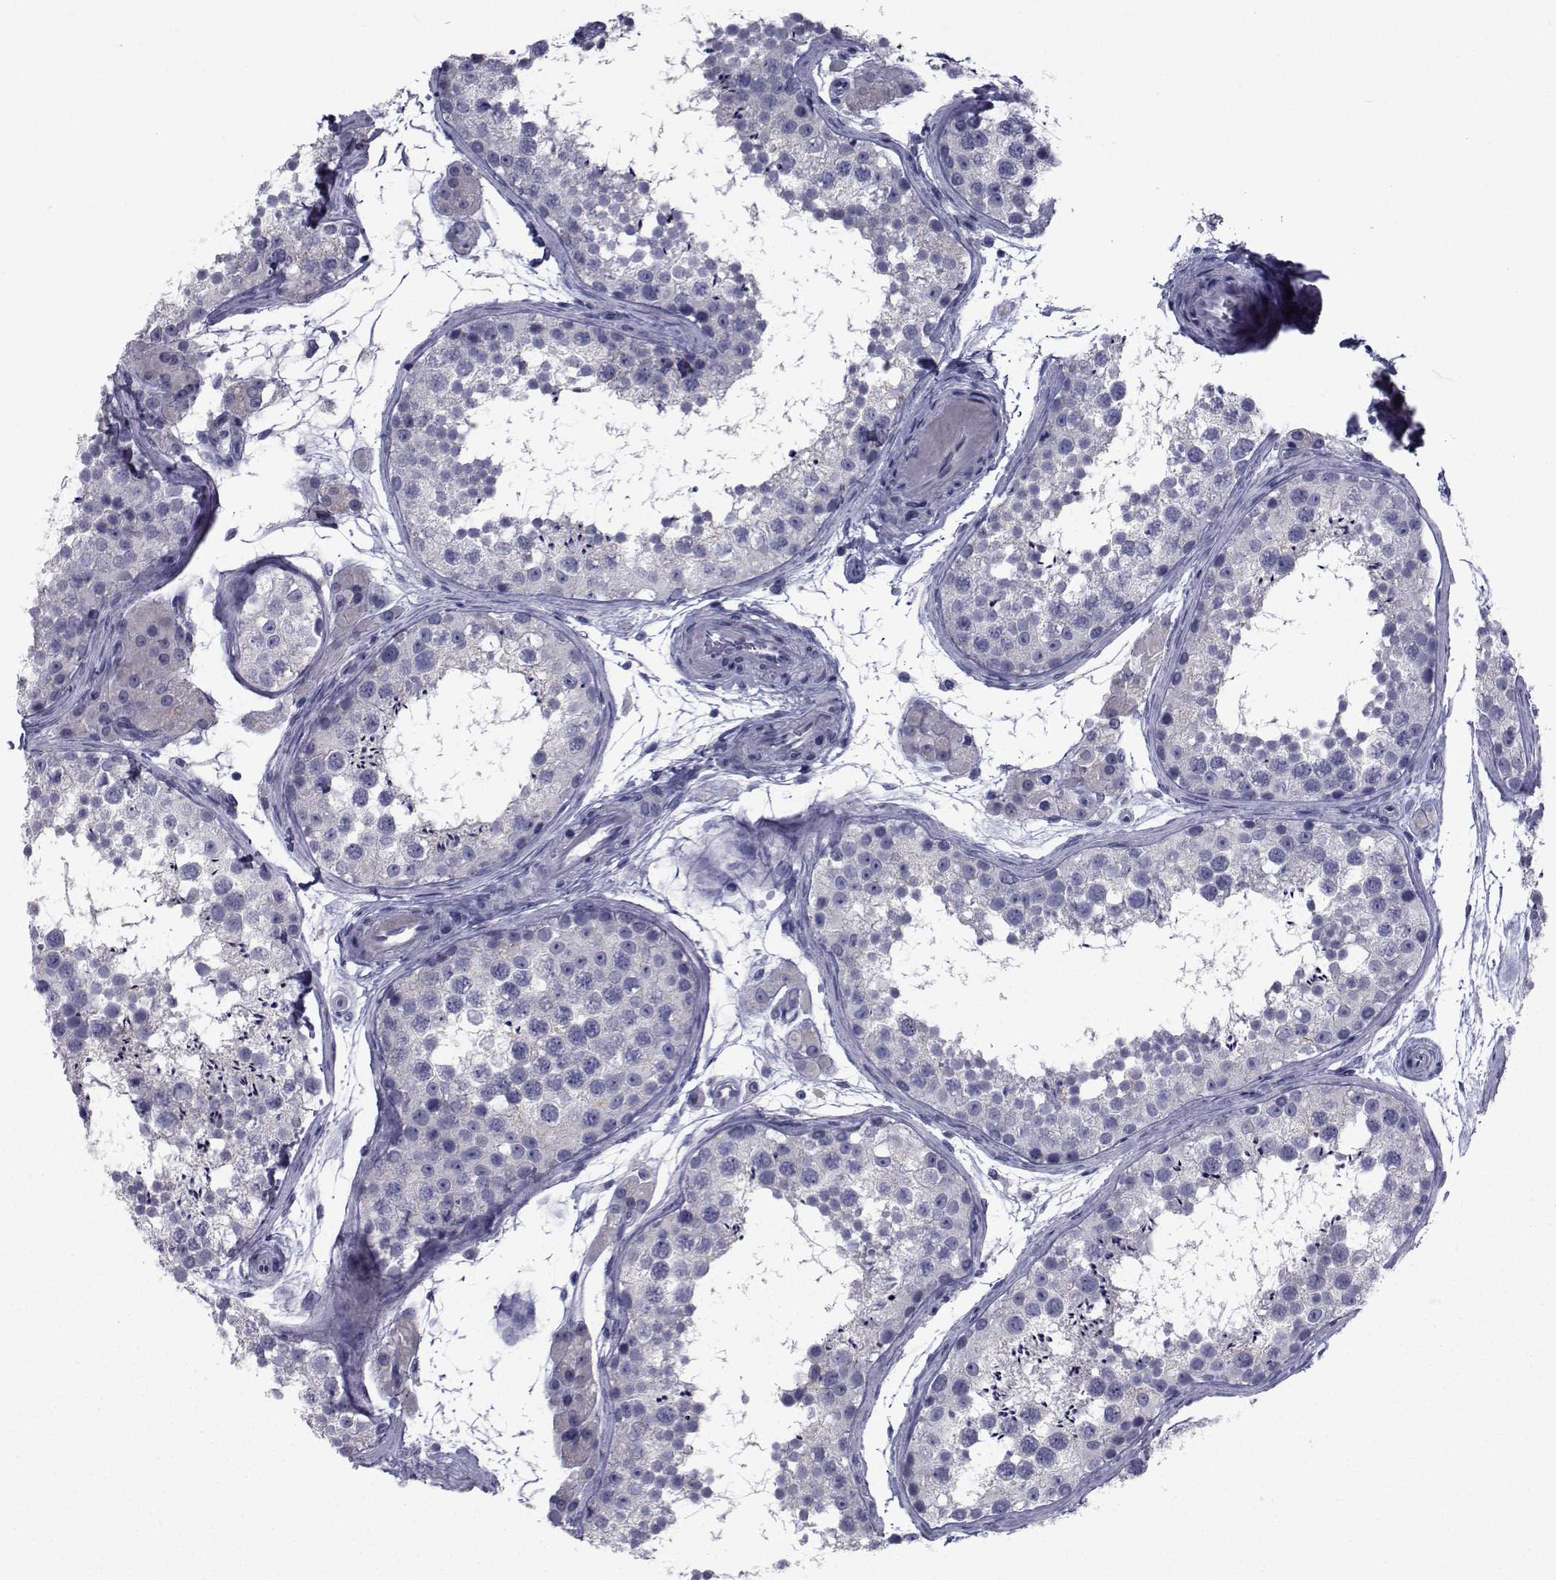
{"staining": {"intensity": "negative", "quantity": "none", "location": "none"}, "tissue": "testis", "cell_type": "Cells in seminiferous ducts", "image_type": "normal", "snomed": [{"axis": "morphology", "description": "Normal tissue, NOS"}, {"axis": "topography", "description": "Testis"}], "caption": "This micrograph is of unremarkable testis stained with immunohistochemistry to label a protein in brown with the nuclei are counter-stained blue. There is no expression in cells in seminiferous ducts.", "gene": "CHRNA1", "patient": {"sex": "male", "age": 41}}